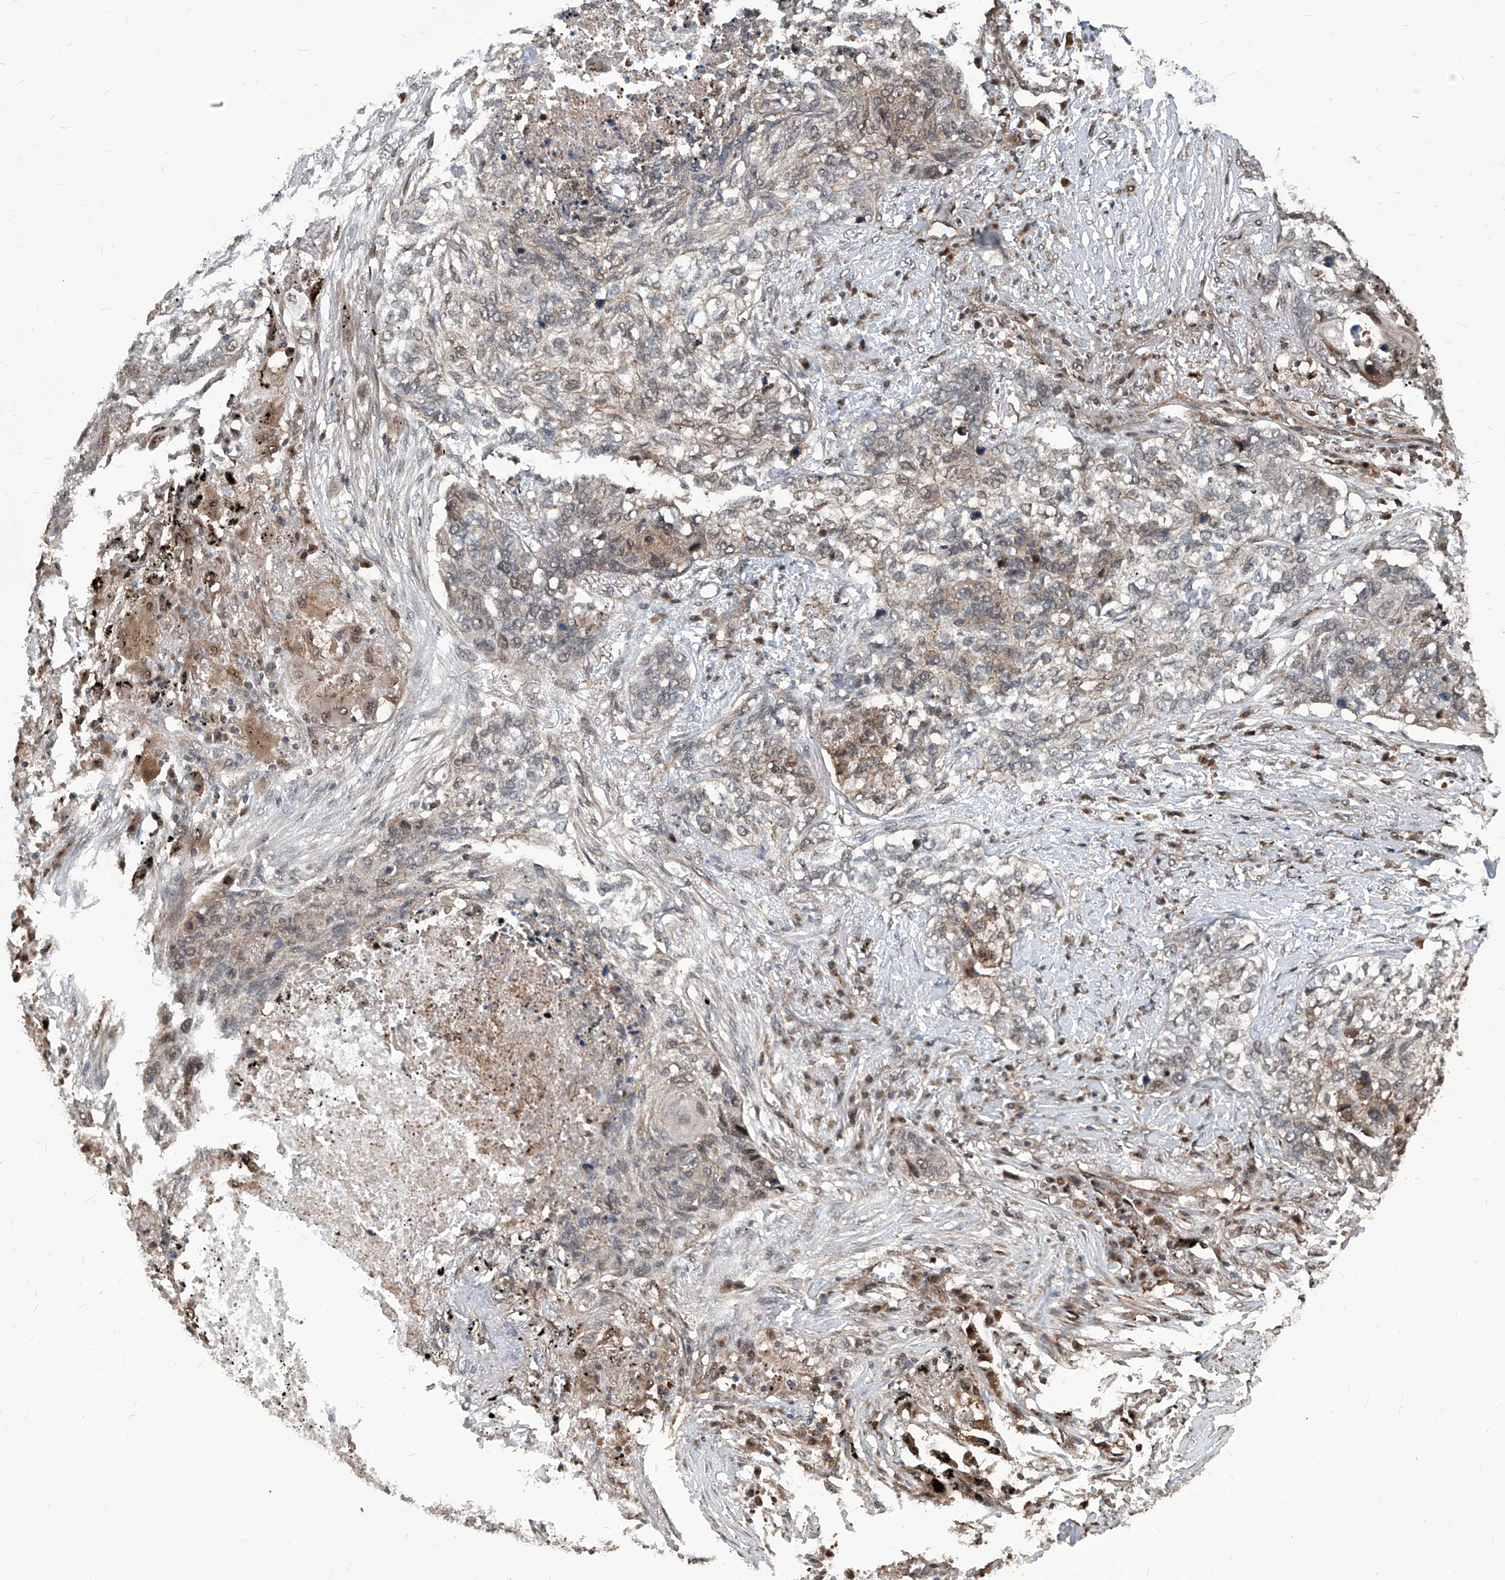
{"staining": {"intensity": "weak", "quantity": "<25%", "location": "cytoplasmic/membranous"}, "tissue": "lung cancer", "cell_type": "Tumor cells", "image_type": "cancer", "snomed": [{"axis": "morphology", "description": "Squamous cell carcinoma, NOS"}, {"axis": "topography", "description": "Lung"}], "caption": "This is a image of immunohistochemistry (IHC) staining of lung cancer (squamous cell carcinoma), which shows no positivity in tumor cells.", "gene": "PSMB1", "patient": {"sex": "female", "age": 63}}